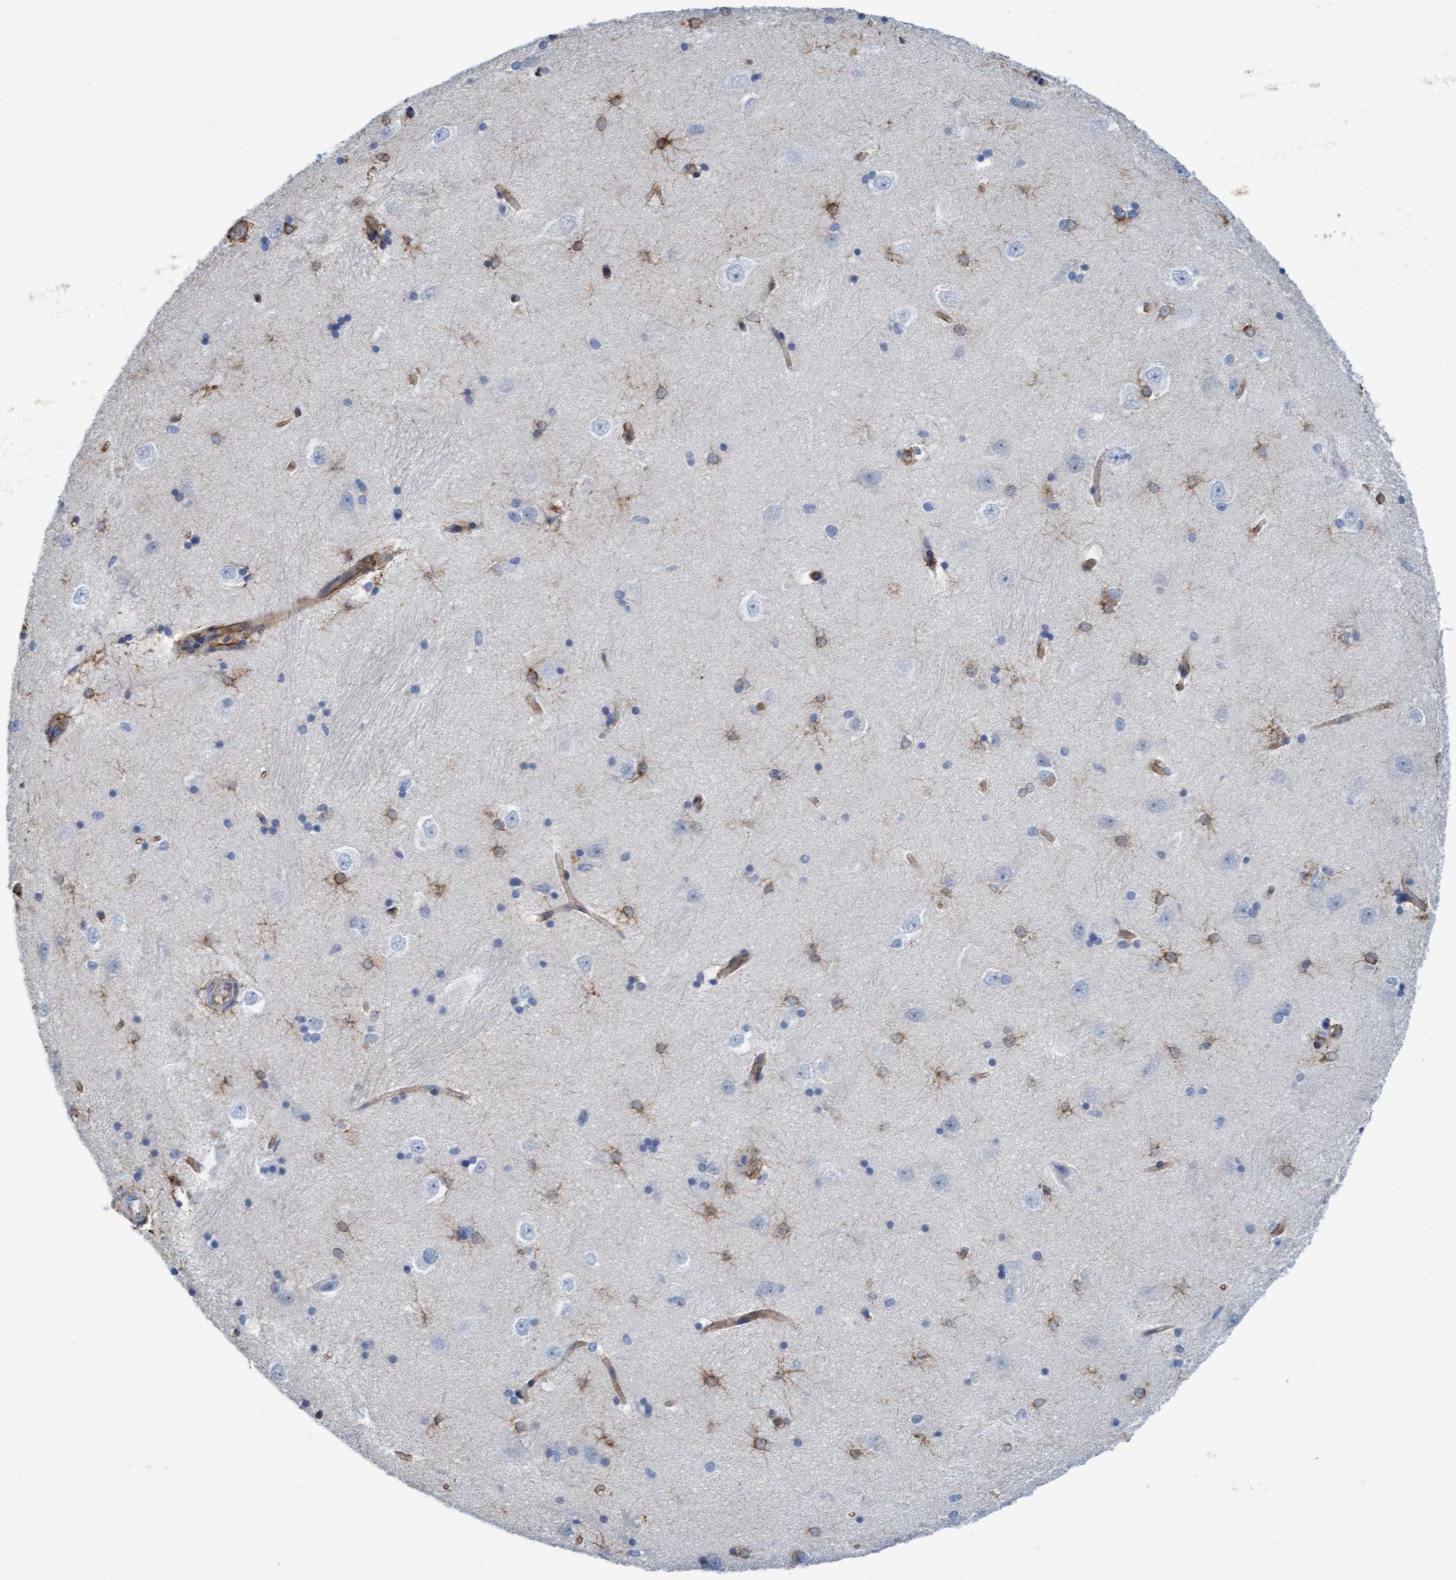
{"staining": {"intensity": "moderate", "quantity": "<25%", "location": "cytoplasmic/membranous"}, "tissue": "hippocampus", "cell_type": "Glial cells", "image_type": "normal", "snomed": [{"axis": "morphology", "description": "Normal tissue, NOS"}, {"axis": "topography", "description": "Hippocampus"}], "caption": "Immunohistochemistry of normal human hippocampus demonstrates low levels of moderate cytoplasmic/membranous positivity in about <25% of glial cells. Nuclei are stained in blue.", "gene": "SIGIRR", "patient": {"sex": "male", "age": 45}}